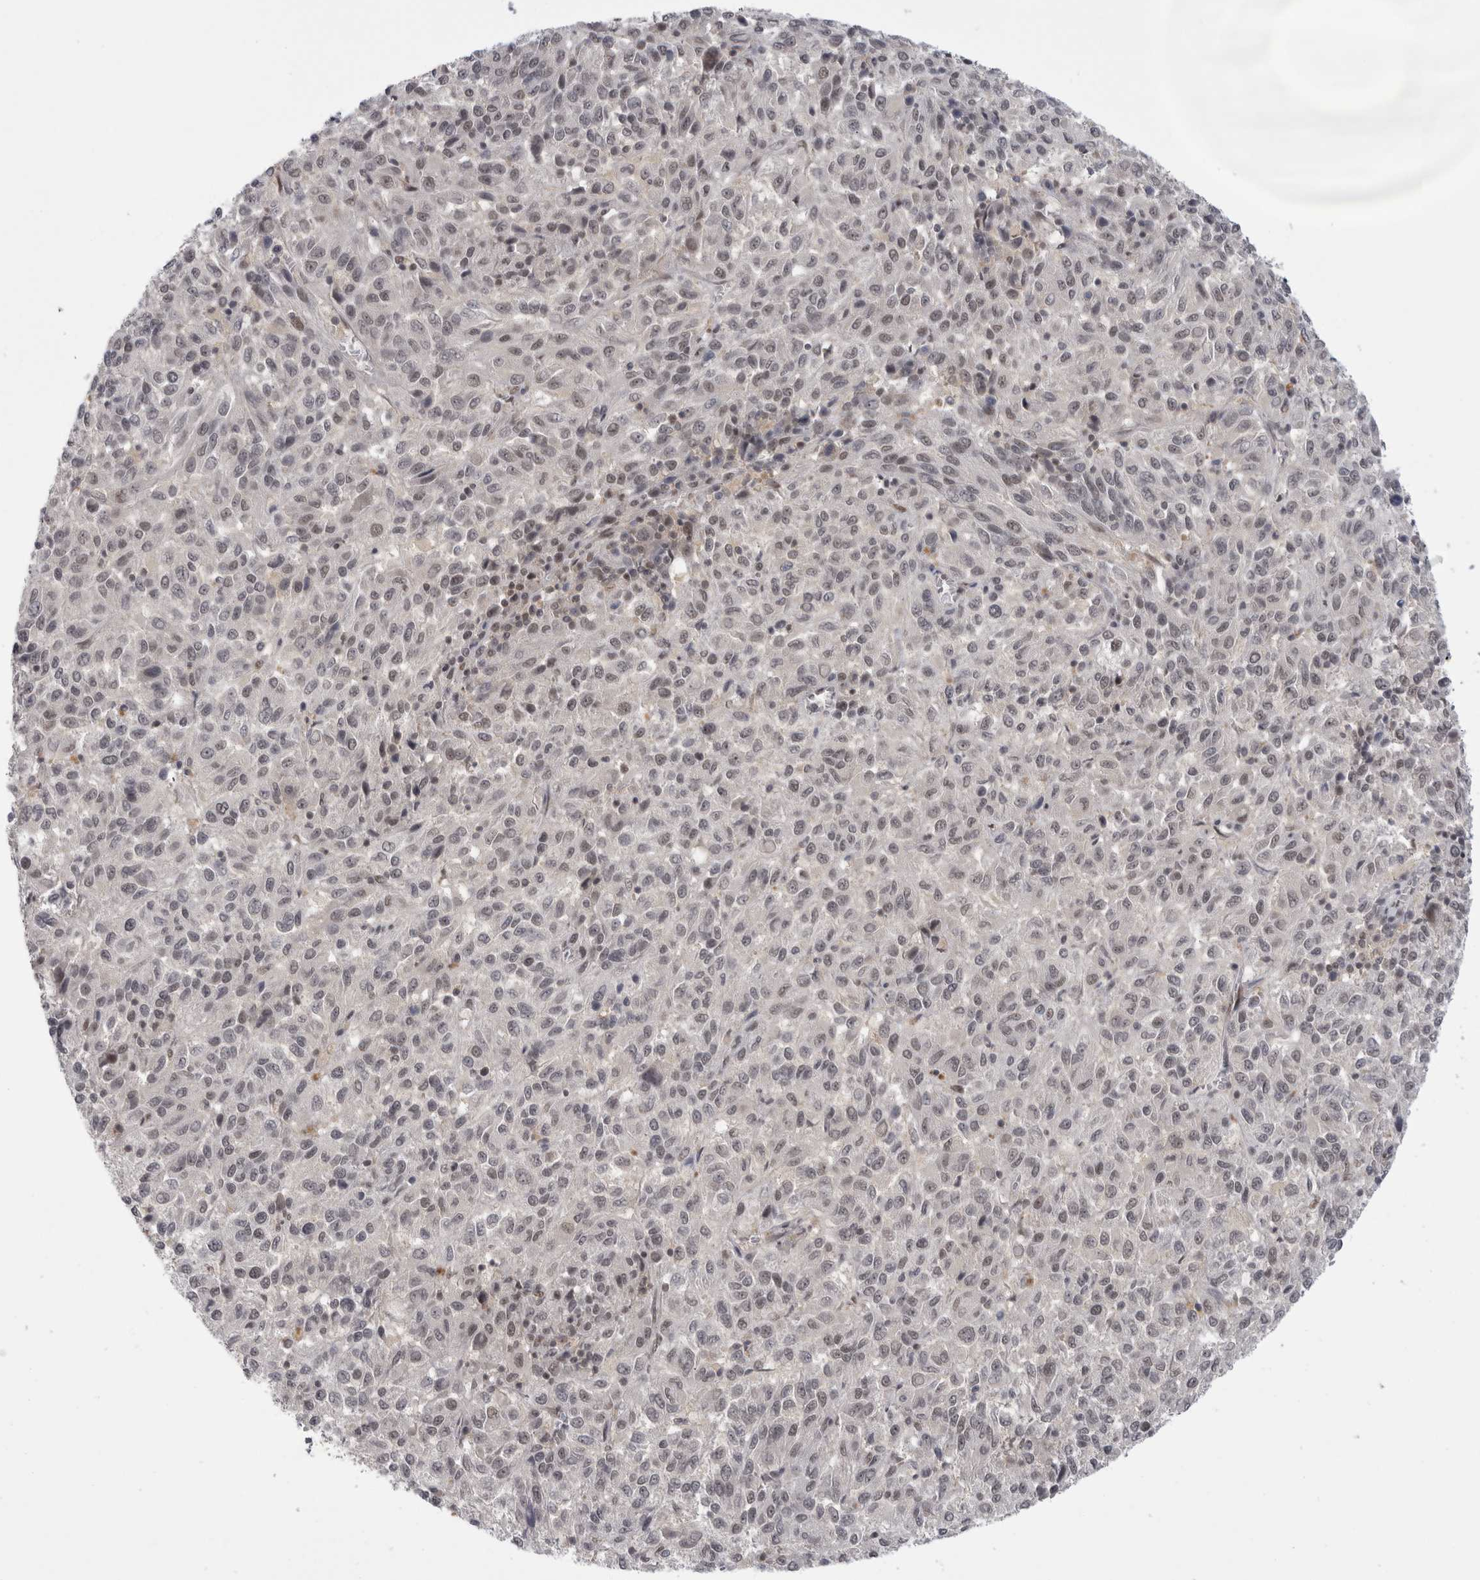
{"staining": {"intensity": "weak", "quantity": "<25%", "location": "nuclear"}, "tissue": "melanoma", "cell_type": "Tumor cells", "image_type": "cancer", "snomed": [{"axis": "morphology", "description": "Malignant melanoma, Metastatic site"}, {"axis": "topography", "description": "Lung"}], "caption": "Human malignant melanoma (metastatic site) stained for a protein using IHC displays no staining in tumor cells.", "gene": "PSMB2", "patient": {"sex": "male", "age": 64}}